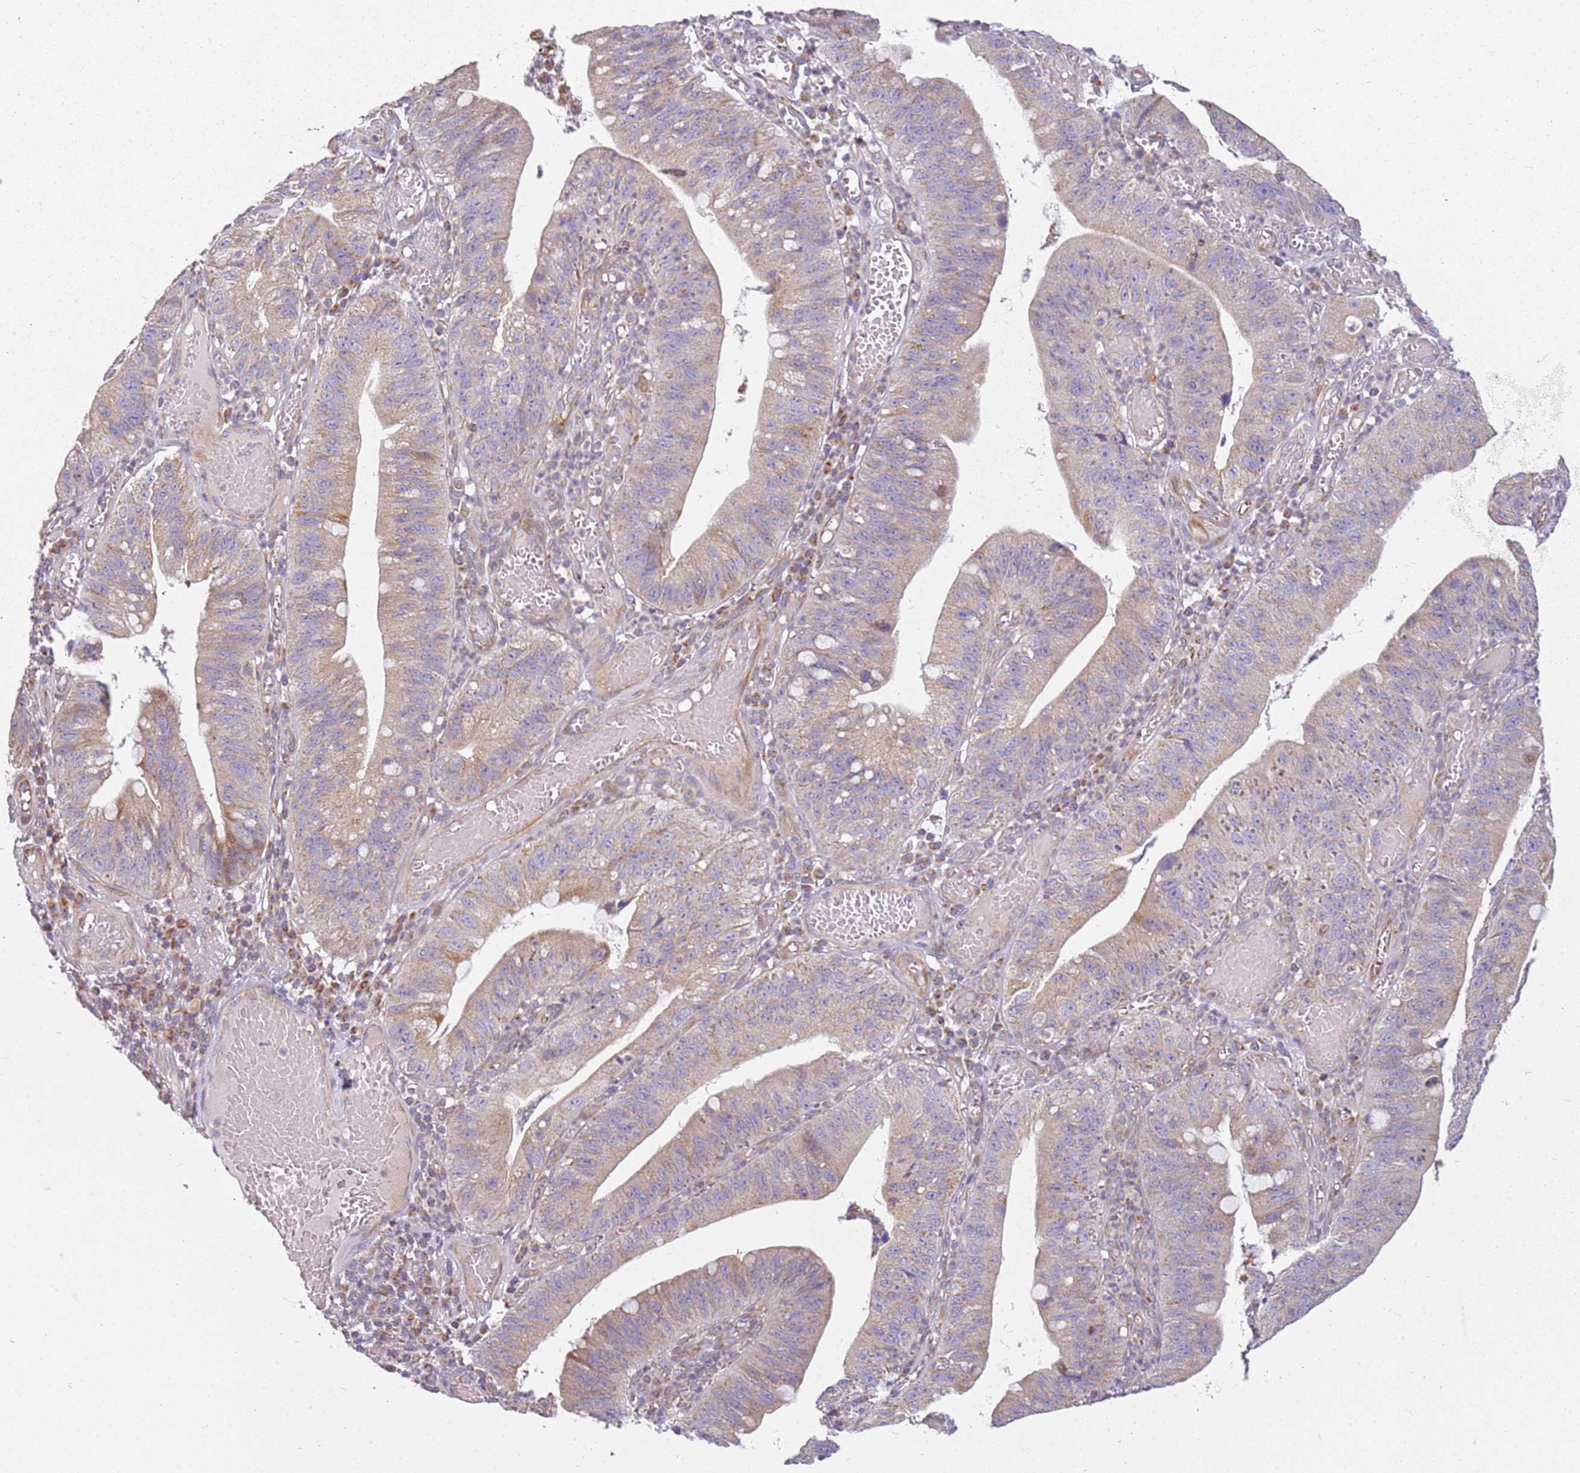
{"staining": {"intensity": "weak", "quantity": "25%-75%", "location": "cytoplasmic/membranous"}, "tissue": "stomach cancer", "cell_type": "Tumor cells", "image_type": "cancer", "snomed": [{"axis": "morphology", "description": "Adenocarcinoma, NOS"}, {"axis": "topography", "description": "Stomach"}], "caption": "This micrograph demonstrates stomach cancer stained with immunohistochemistry (IHC) to label a protein in brown. The cytoplasmic/membranous of tumor cells show weak positivity for the protein. Nuclei are counter-stained blue.", "gene": "TMEM200C", "patient": {"sex": "male", "age": 59}}